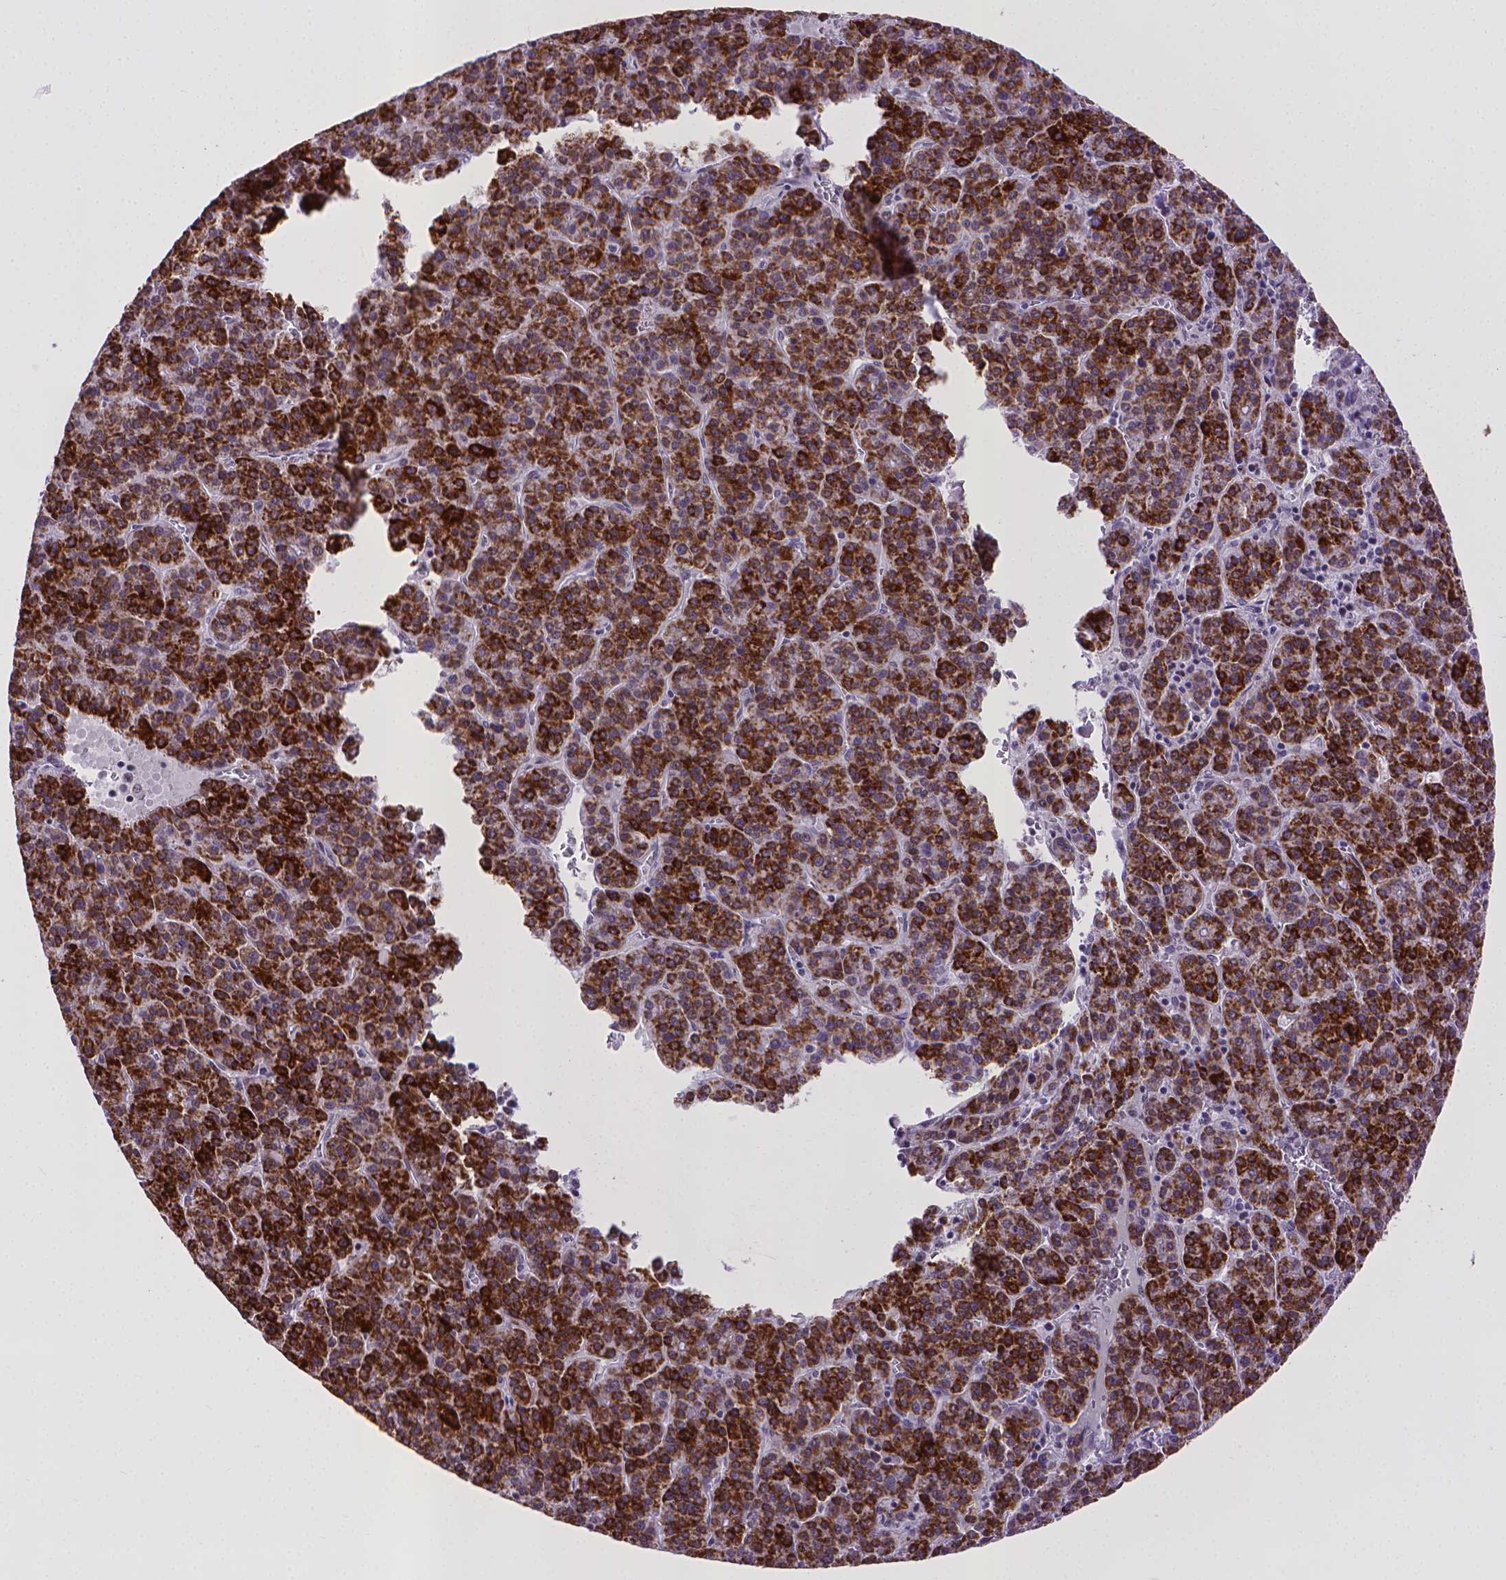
{"staining": {"intensity": "strong", "quantity": ">75%", "location": "cytoplasmic/membranous"}, "tissue": "liver cancer", "cell_type": "Tumor cells", "image_type": "cancer", "snomed": [{"axis": "morphology", "description": "Carcinoma, Hepatocellular, NOS"}, {"axis": "topography", "description": "Liver"}], "caption": "Immunohistochemistry photomicrograph of human liver cancer (hepatocellular carcinoma) stained for a protein (brown), which exhibits high levels of strong cytoplasmic/membranous positivity in about >75% of tumor cells.", "gene": "KMO", "patient": {"sex": "female", "age": 58}}